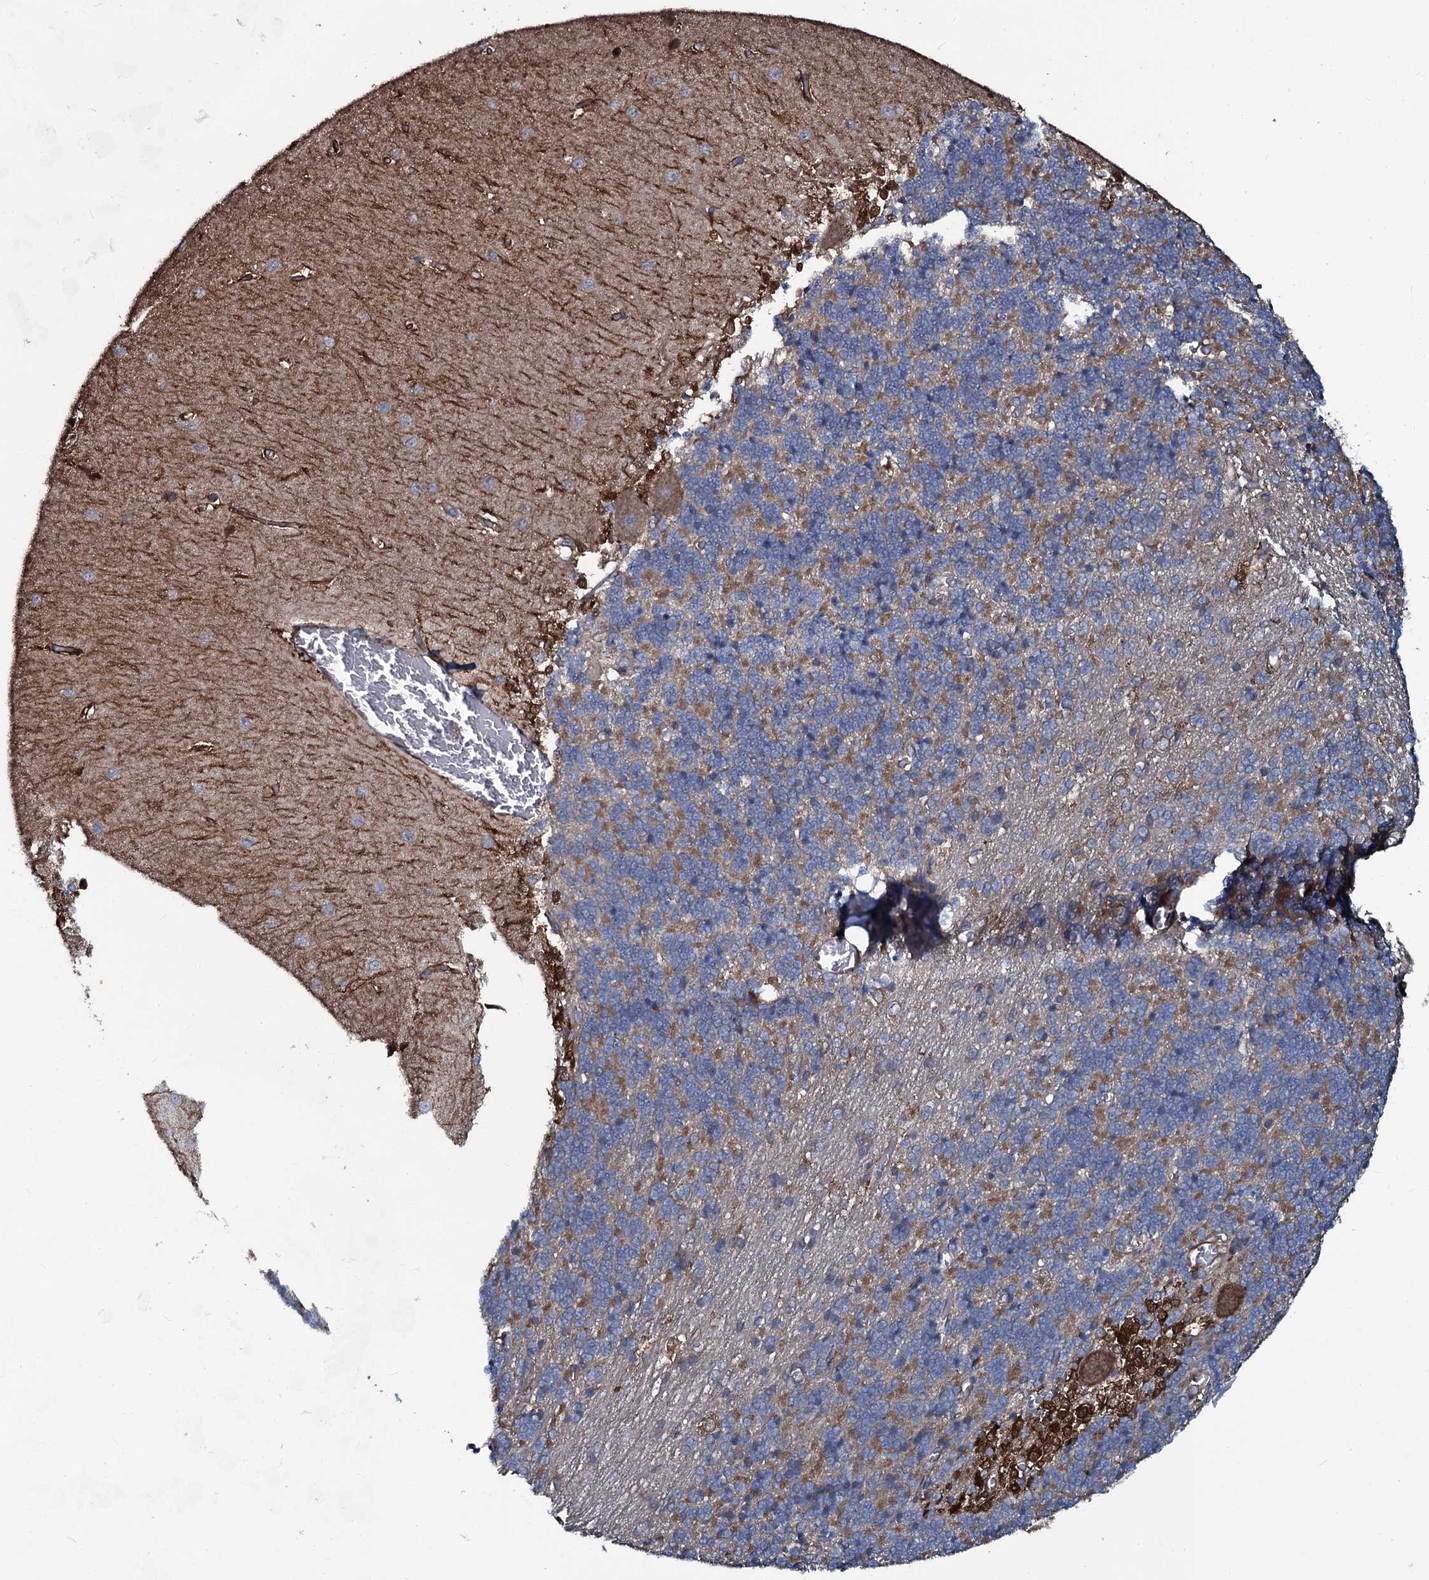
{"staining": {"intensity": "moderate", "quantity": "25%-75%", "location": "cytoplasmic/membranous"}, "tissue": "cerebellum", "cell_type": "Cells in granular layer", "image_type": "normal", "snomed": [{"axis": "morphology", "description": "Normal tissue, NOS"}, {"axis": "topography", "description": "Cerebellum"}], "caption": "Moderate cytoplasmic/membranous staining is appreciated in approximately 25%-75% of cells in granular layer in normal cerebellum. (DAB IHC with brightfield microscopy, high magnification).", "gene": "USPL1", "patient": {"sex": "male", "age": 37}}